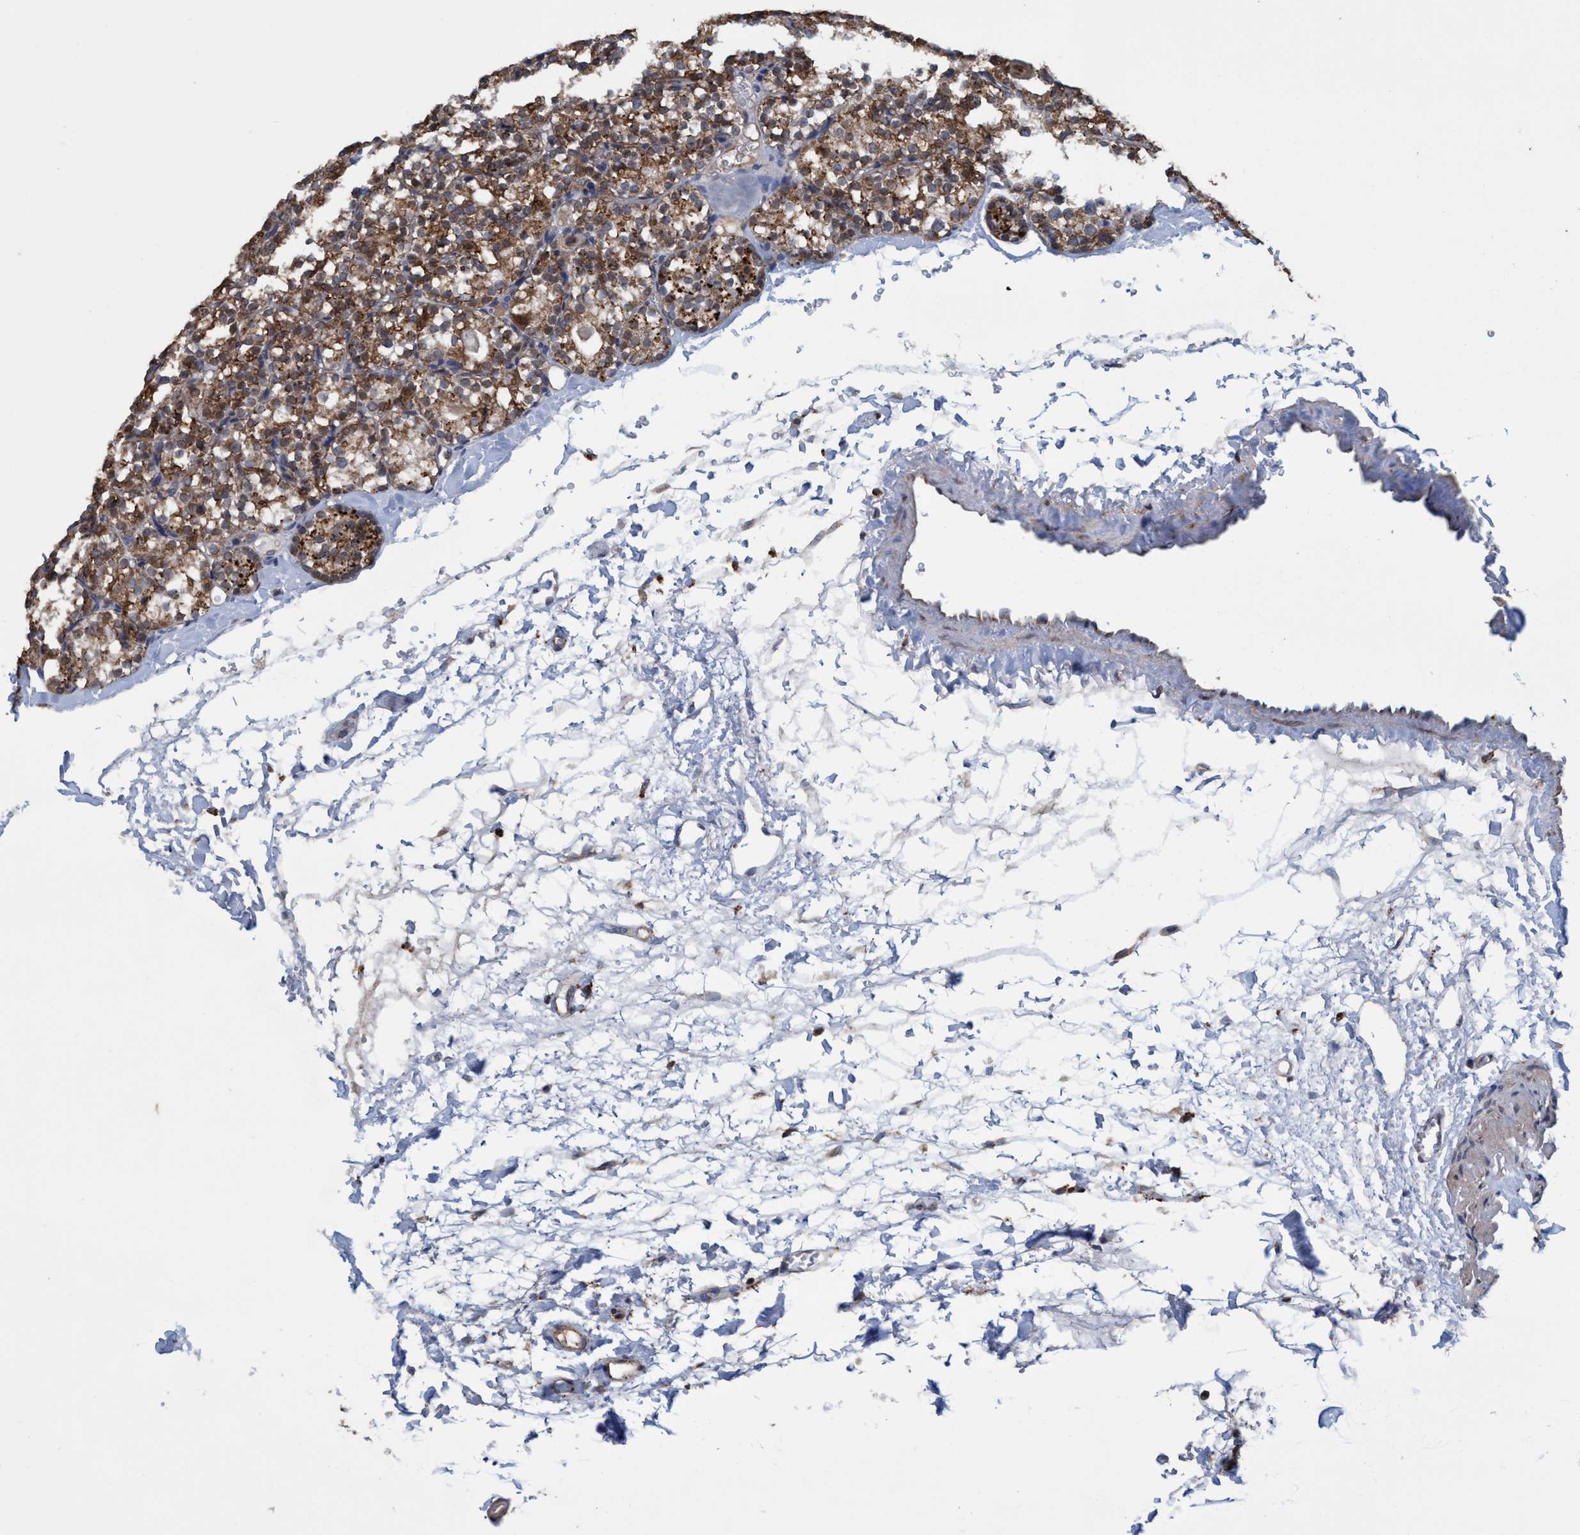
{"staining": {"intensity": "moderate", "quantity": ">75%", "location": "cytoplasmic/membranous"}, "tissue": "parathyroid gland", "cell_type": "Glandular cells", "image_type": "normal", "snomed": [{"axis": "morphology", "description": "Normal tissue, NOS"}, {"axis": "topography", "description": "Parathyroid gland"}], "caption": "Brown immunohistochemical staining in unremarkable human parathyroid gland exhibits moderate cytoplasmic/membranous expression in approximately >75% of glandular cells. The staining was performed using DAB (3,3'-diaminobenzidine) to visualize the protein expression in brown, while the nuclei were stained in blue with hematoxylin (Magnification: 20x).", "gene": "BBS9", "patient": {"sex": "female", "age": 64}}